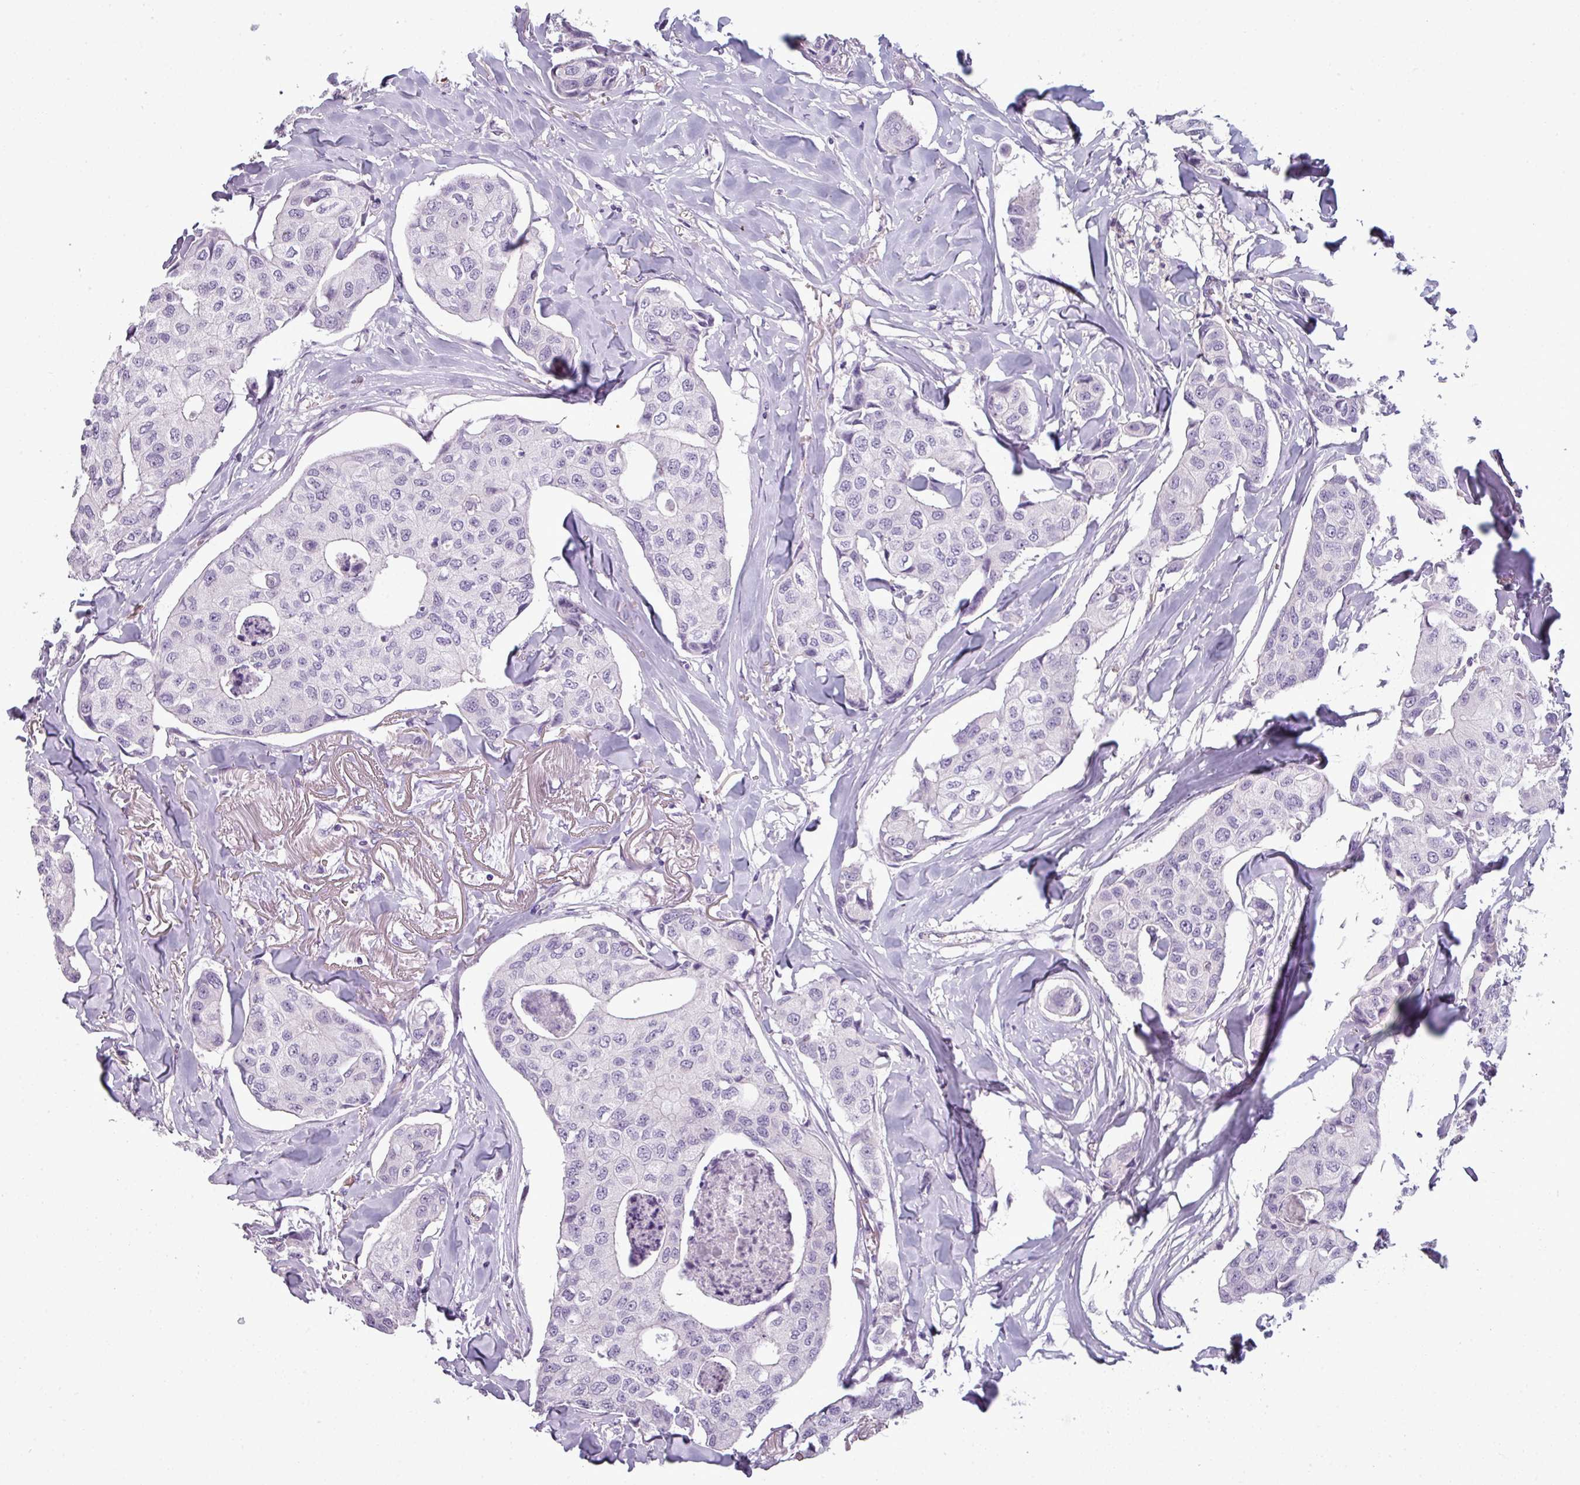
{"staining": {"intensity": "negative", "quantity": "none", "location": "none"}, "tissue": "breast cancer", "cell_type": "Tumor cells", "image_type": "cancer", "snomed": [{"axis": "morphology", "description": "Duct carcinoma"}, {"axis": "topography", "description": "Breast"}], "caption": "Breast cancer (infiltrating ductal carcinoma) was stained to show a protein in brown. There is no significant expression in tumor cells. The staining was performed using DAB (3,3'-diaminobenzidine) to visualize the protein expression in brown, while the nuclei were stained in blue with hematoxylin (Magnification: 20x).", "gene": "AREL1", "patient": {"sex": "female", "age": 80}}